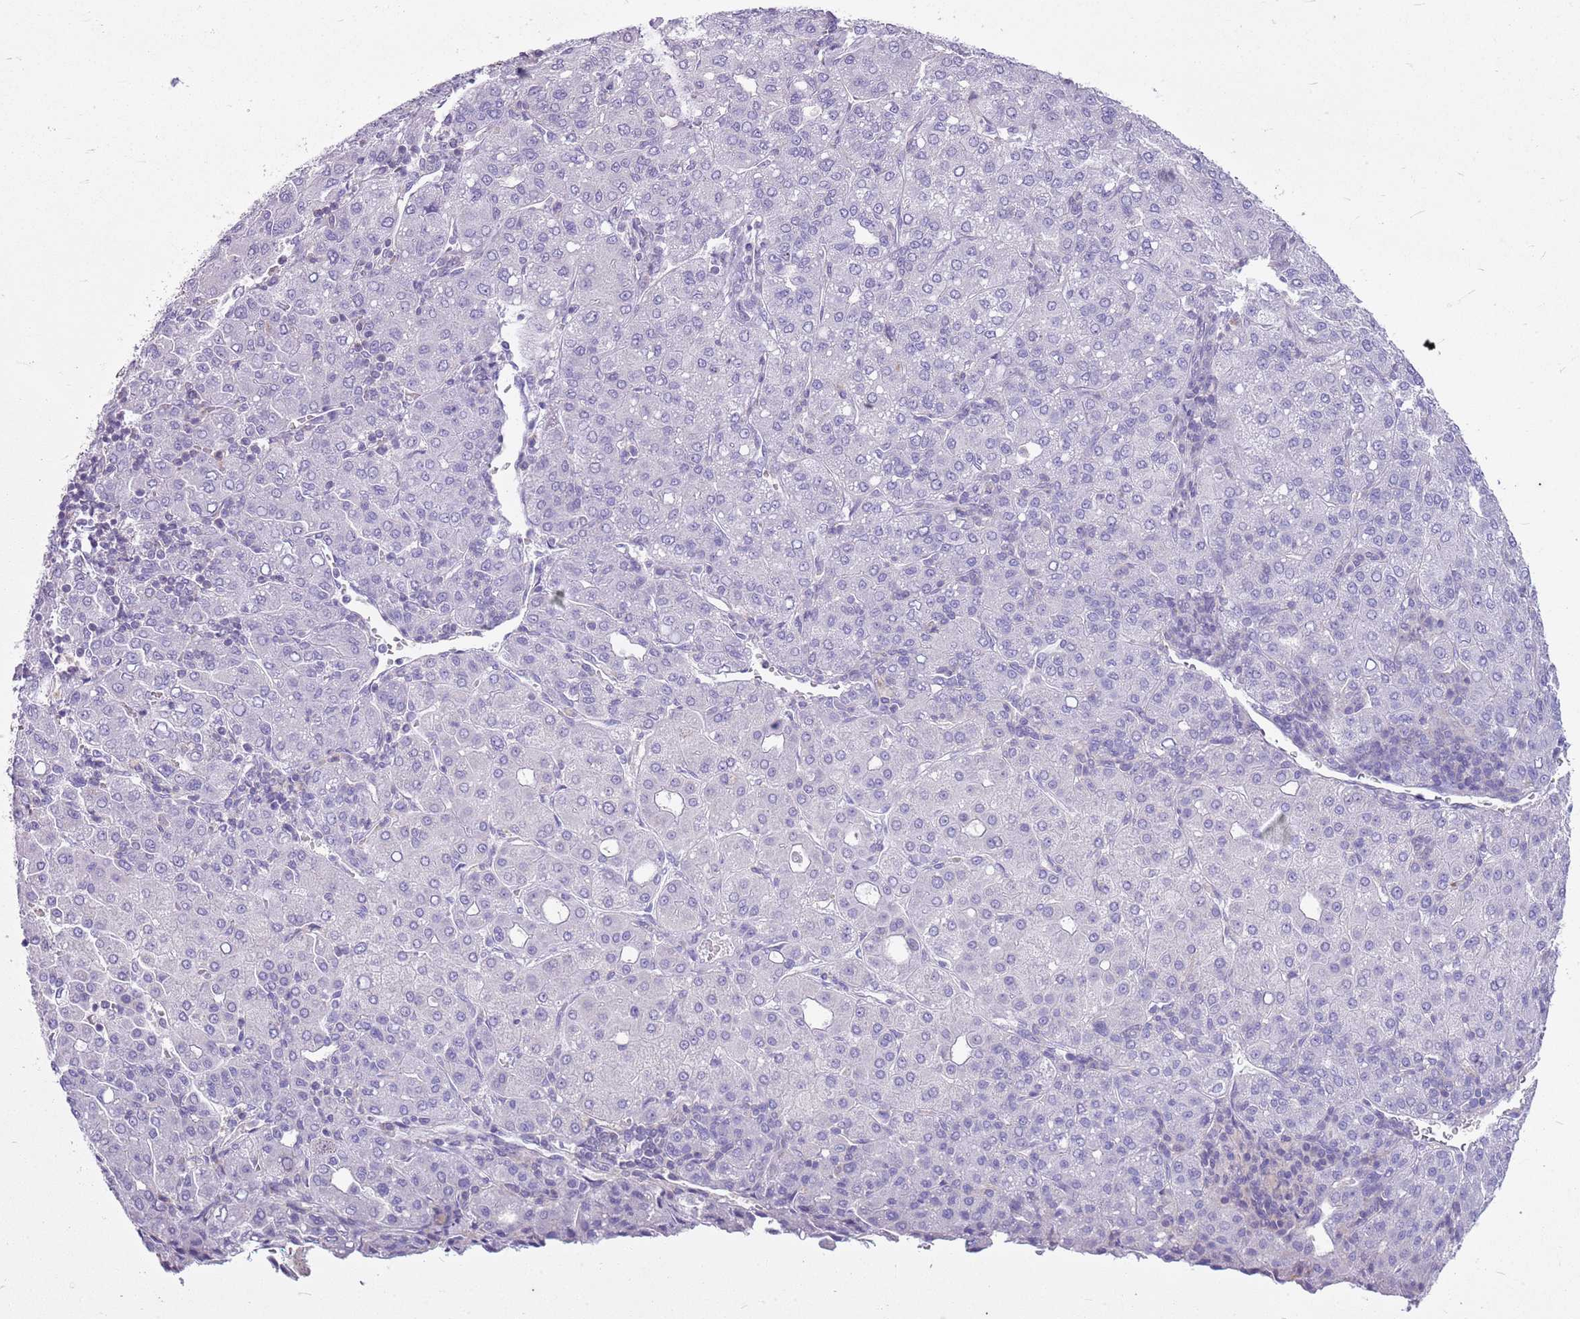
{"staining": {"intensity": "negative", "quantity": "none", "location": "none"}, "tissue": "liver cancer", "cell_type": "Tumor cells", "image_type": "cancer", "snomed": [{"axis": "morphology", "description": "Carcinoma, Hepatocellular, NOS"}, {"axis": "topography", "description": "Liver"}], "caption": "Immunohistochemistry (IHC) micrograph of neoplastic tissue: hepatocellular carcinoma (liver) stained with DAB (3,3'-diaminobenzidine) displays no significant protein staining in tumor cells.", "gene": "CNPPD1", "patient": {"sex": "male", "age": 65}}